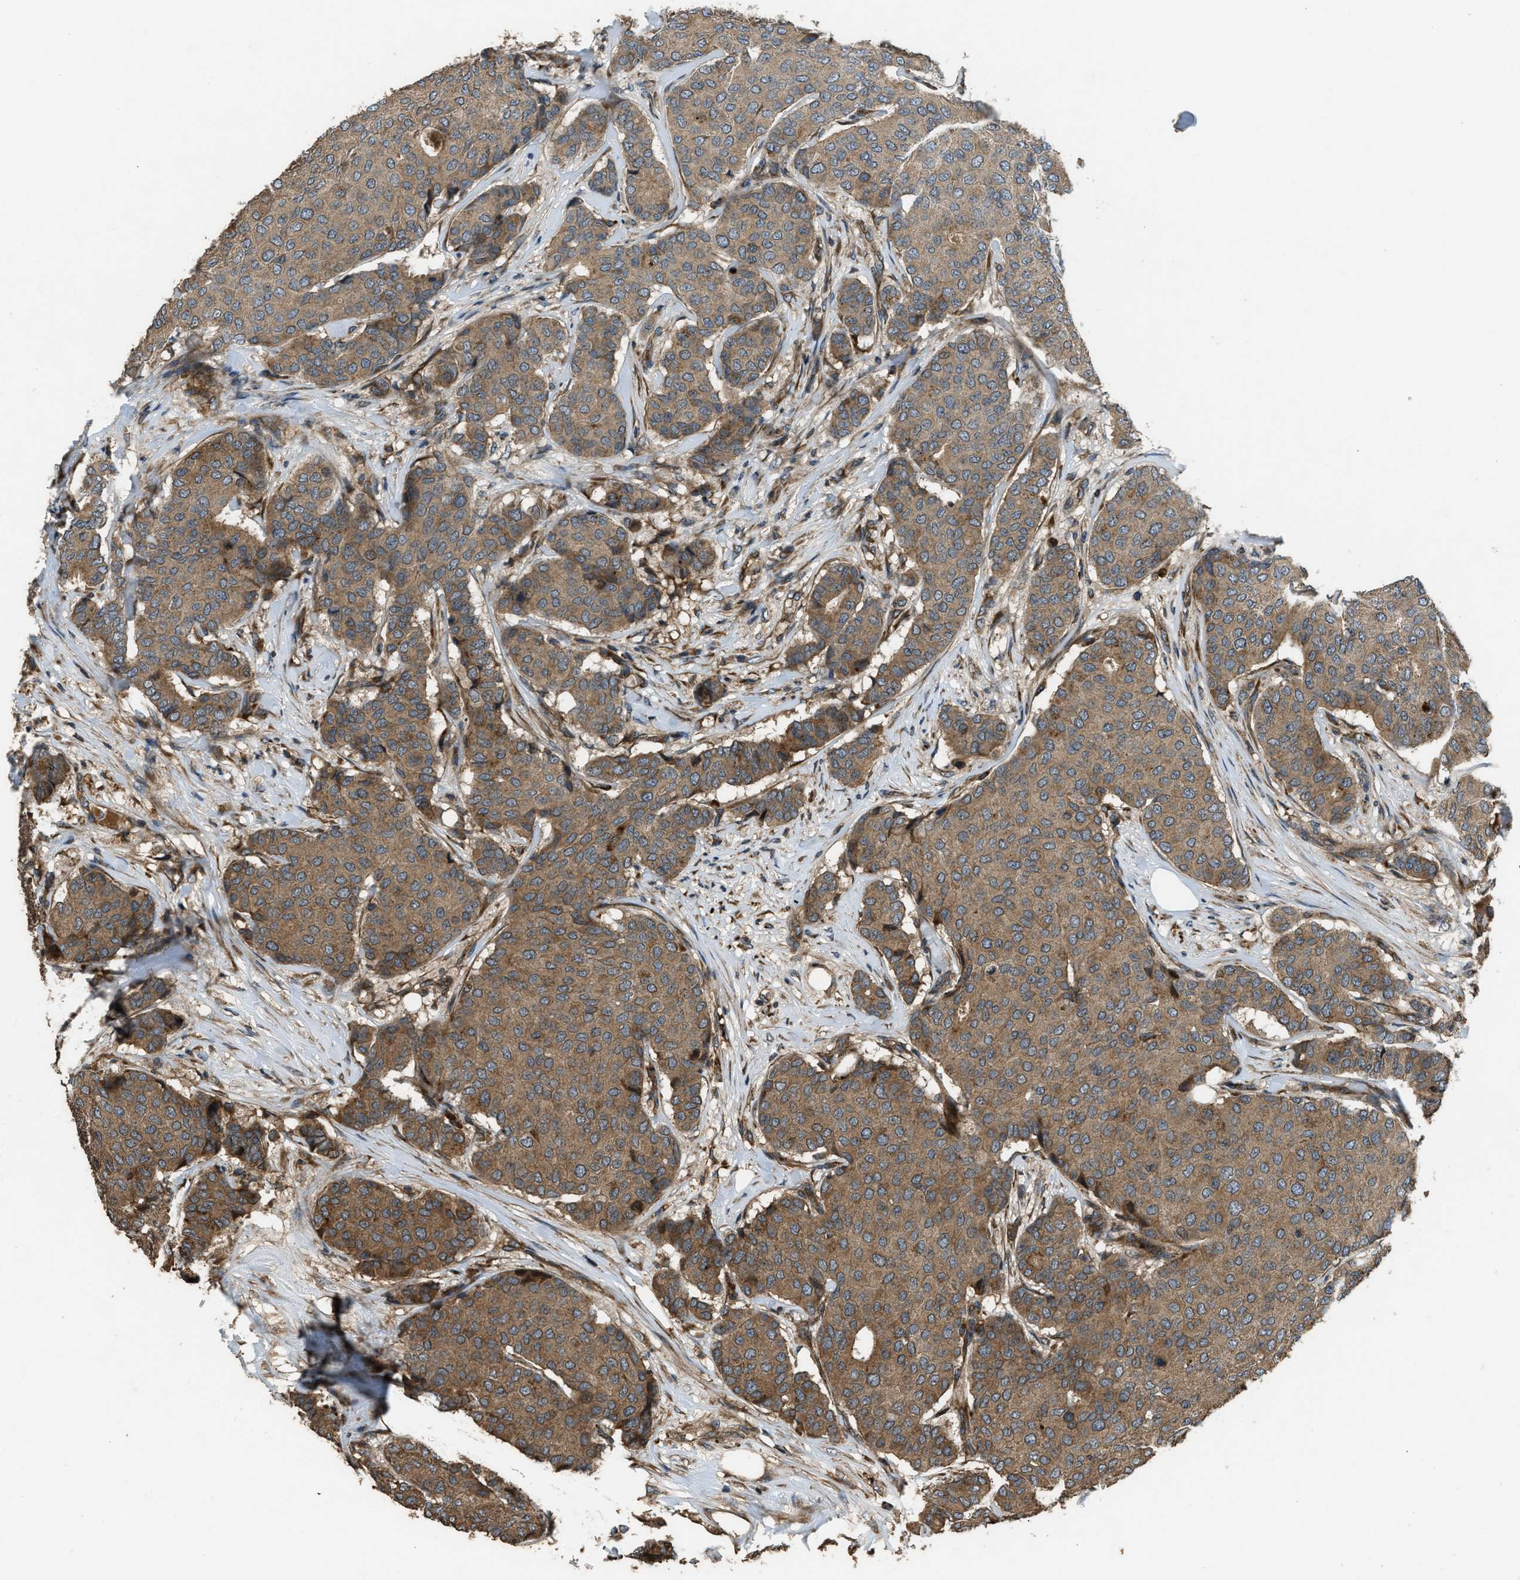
{"staining": {"intensity": "moderate", "quantity": ">75%", "location": "cytoplasmic/membranous"}, "tissue": "breast cancer", "cell_type": "Tumor cells", "image_type": "cancer", "snomed": [{"axis": "morphology", "description": "Duct carcinoma"}, {"axis": "topography", "description": "Breast"}], "caption": "Intraductal carcinoma (breast) was stained to show a protein in brown. There is medium levels of moderate cytoplasmic/membranous staining in approximately >75% of tumor cells.", "gene": "GGH", "patient": {"sex": "female", "age": 75}}